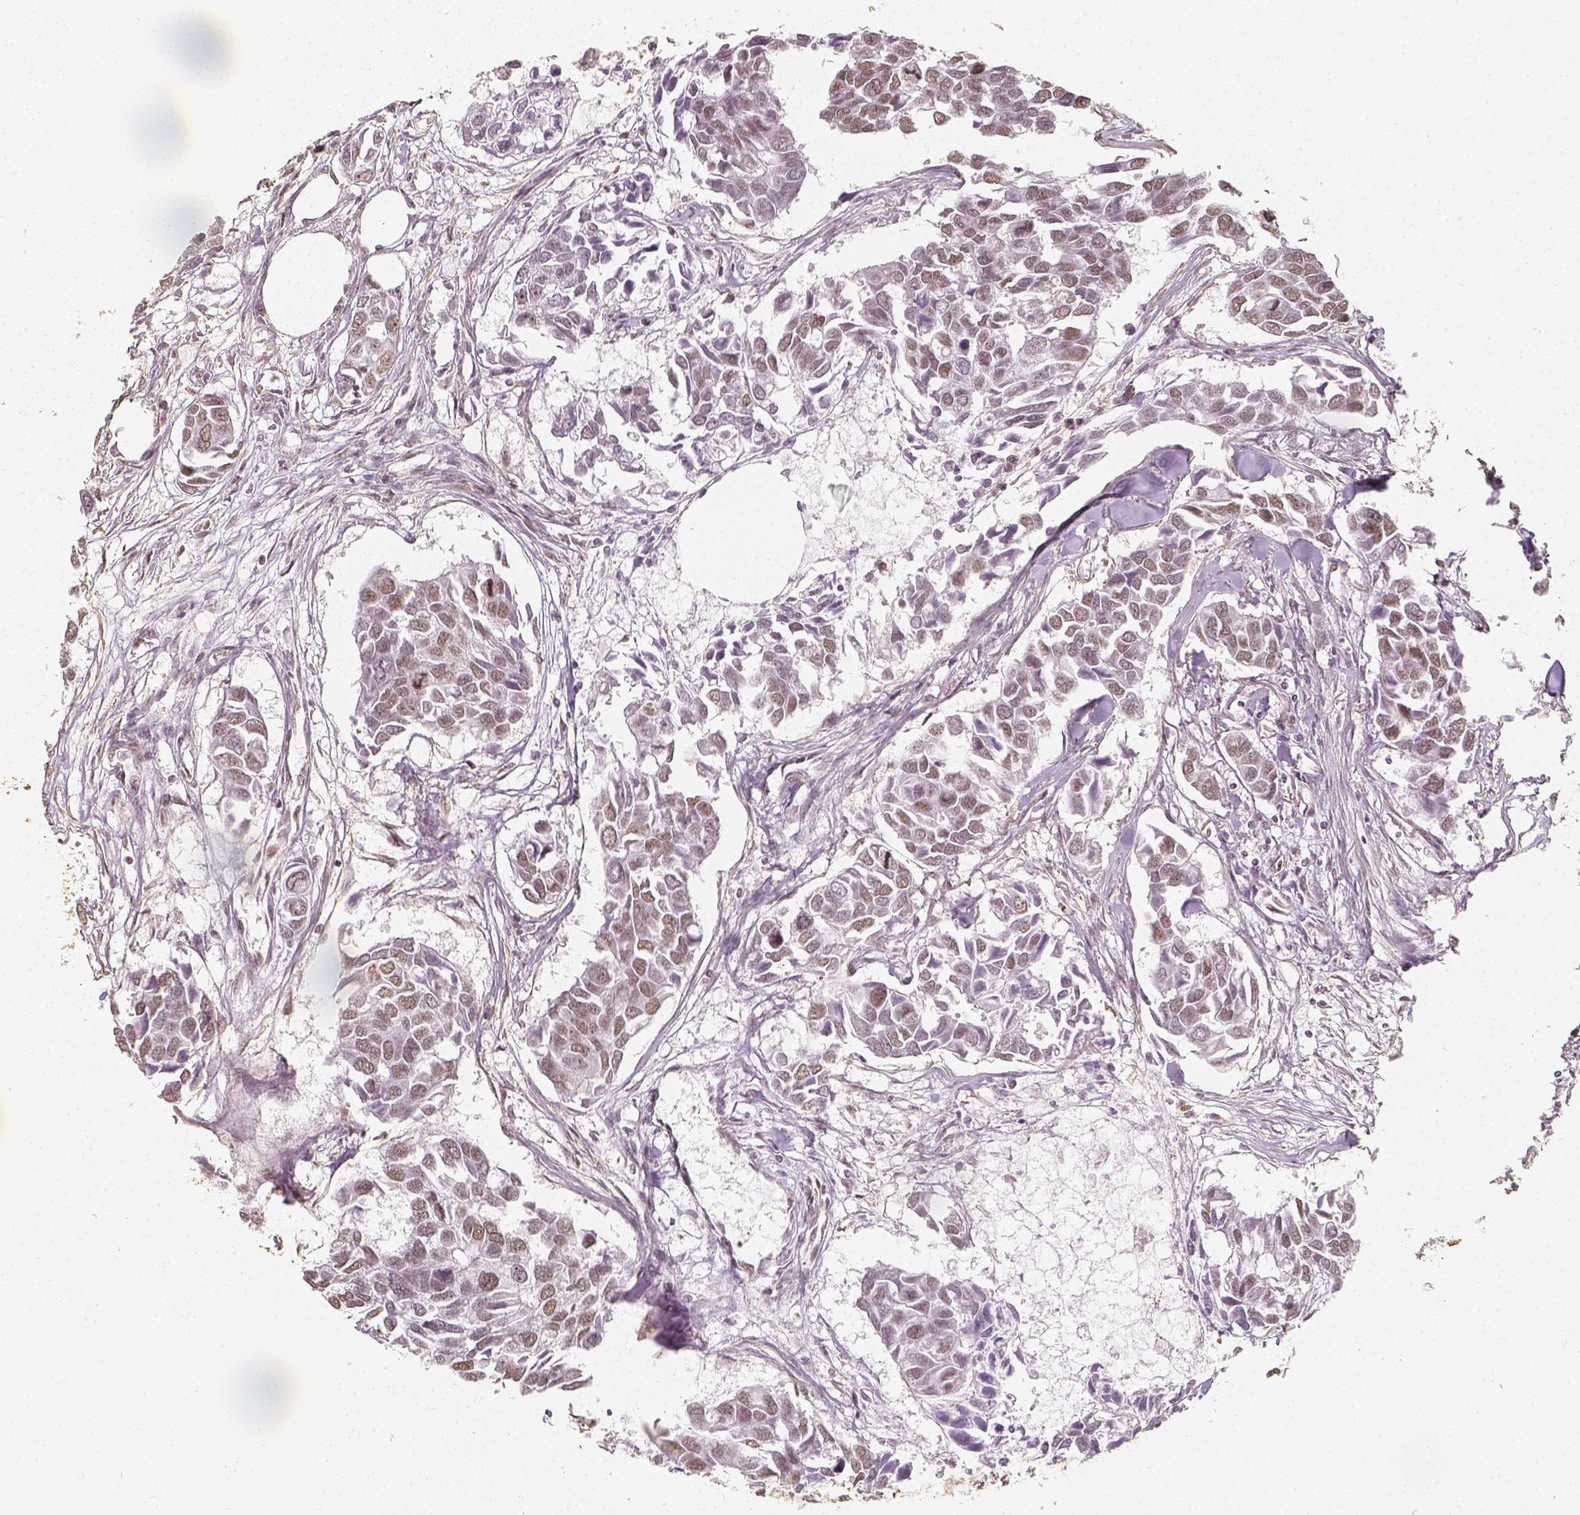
{"staining": {"intensity": "weak", "quantity": ">75%", "location": "nuclear"}, "tissue": "breast cancer", "cell_type": "Tumor cells", "image_type": "cancer", "snomed": [{"axis": "morphology", "description": "Duct carcinoma"}, {"axis": "topography", "description": "Breast"}], "caption": "Invasive ductal carcinoma (breast) tissue exhibits weak nuclear positivity in approximately >75% of tumor cells, visualized by immunohistochemistry.", "gene": "HDAC1", "patient": {"sex": "female", "age": 83}}